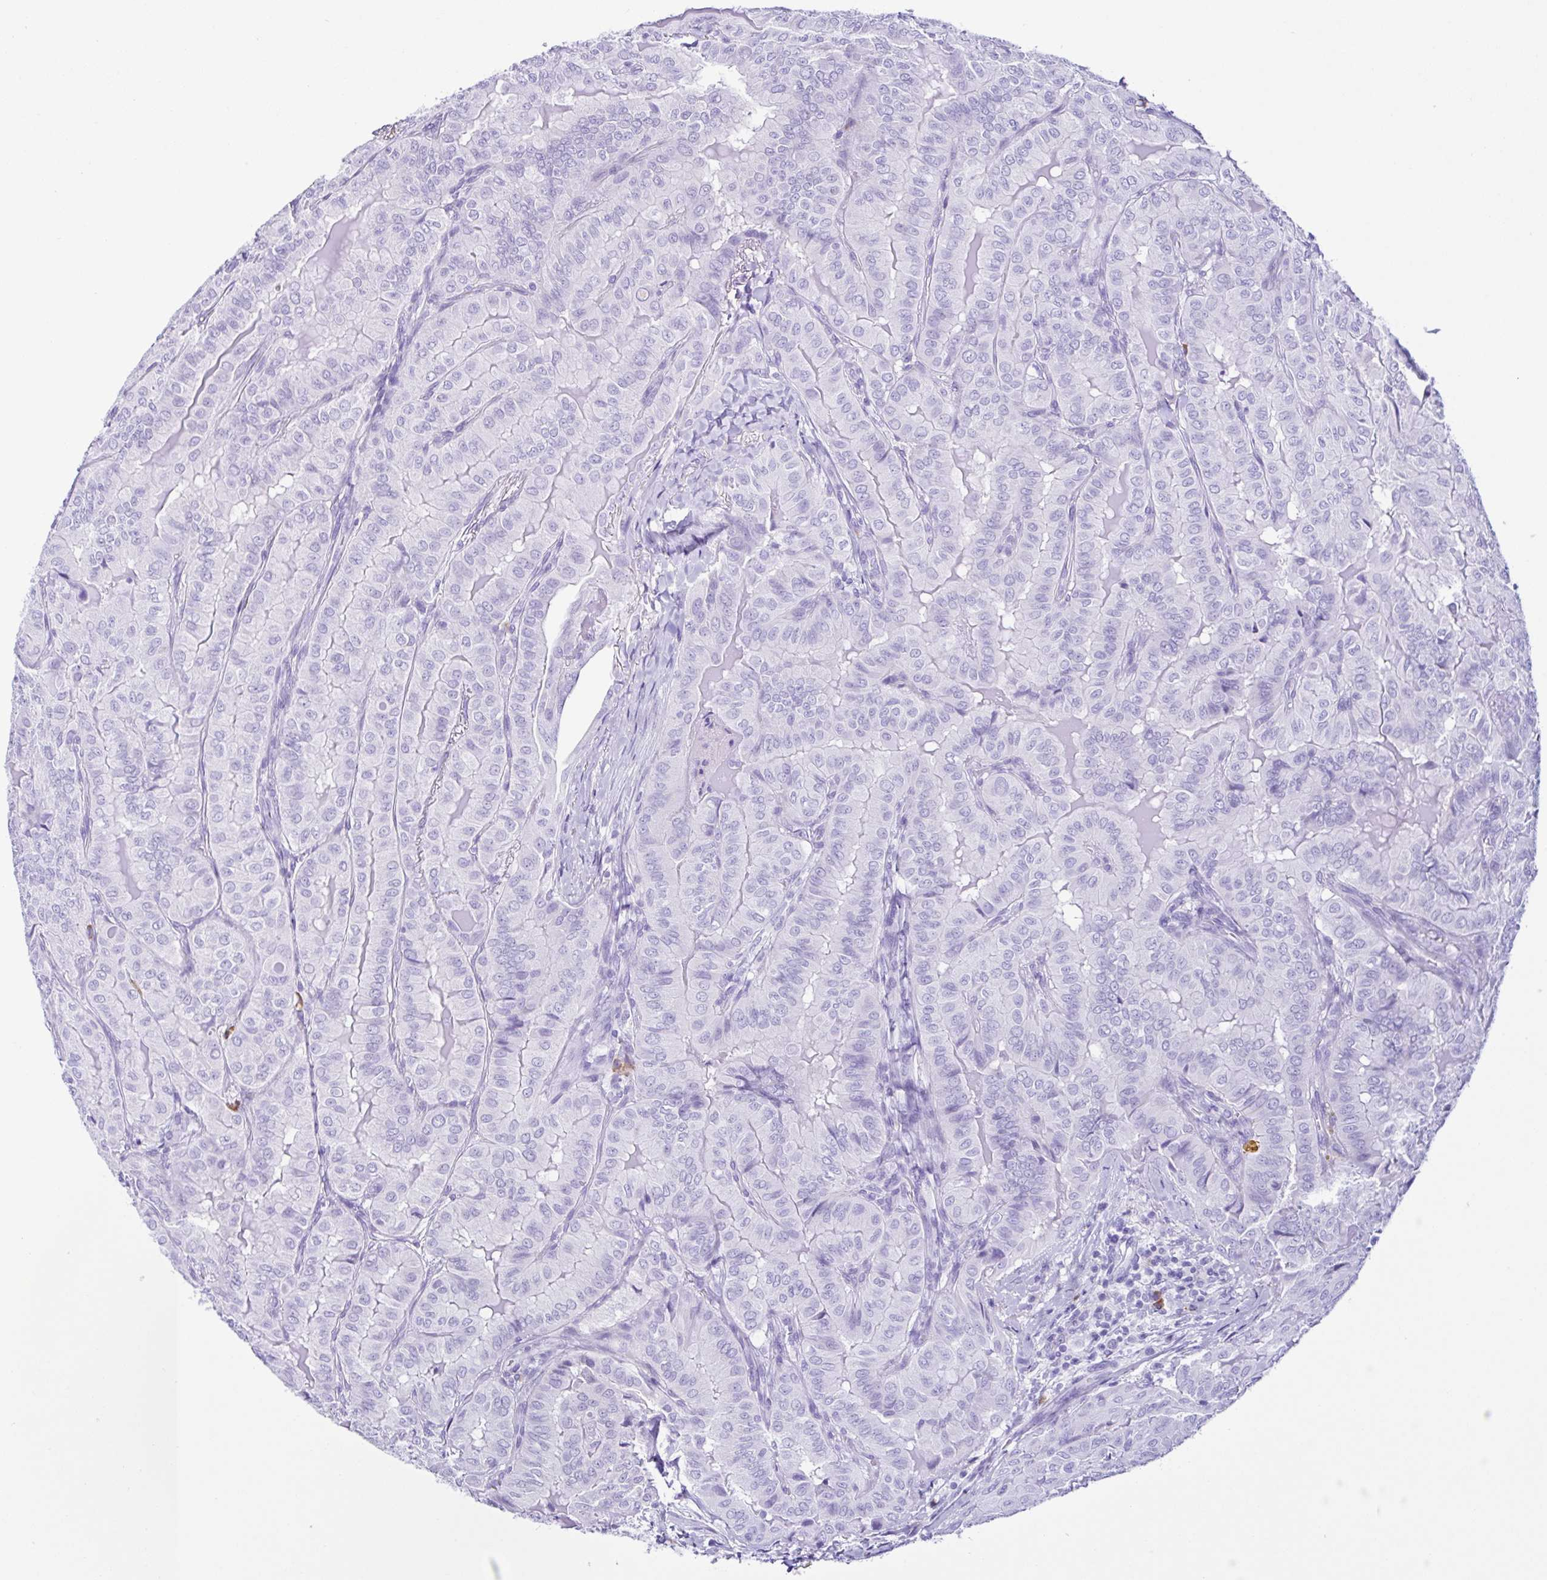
{"staining": {"intensity": "negative", "quantity": "none", "location": "none"}, "tissue": "thyroid cancer", "cell_type": "Tumor cells", "image_type": "cancer", "snomed": [{"axis": "morphology", "description": "Papillary adenocarcinoma, NOS"}, {"axis": "topography", "description": "Thyroid gland"}], "caption": "This histopathology image is of papillary adenocarcinoma (thyroid) stained with IHC to label a protein in brown with the nuclei are counter-stained blue. There is no expression in tumor cells.", "gene": "PIGF", "patient": {"sex": "female", "age": 68}}